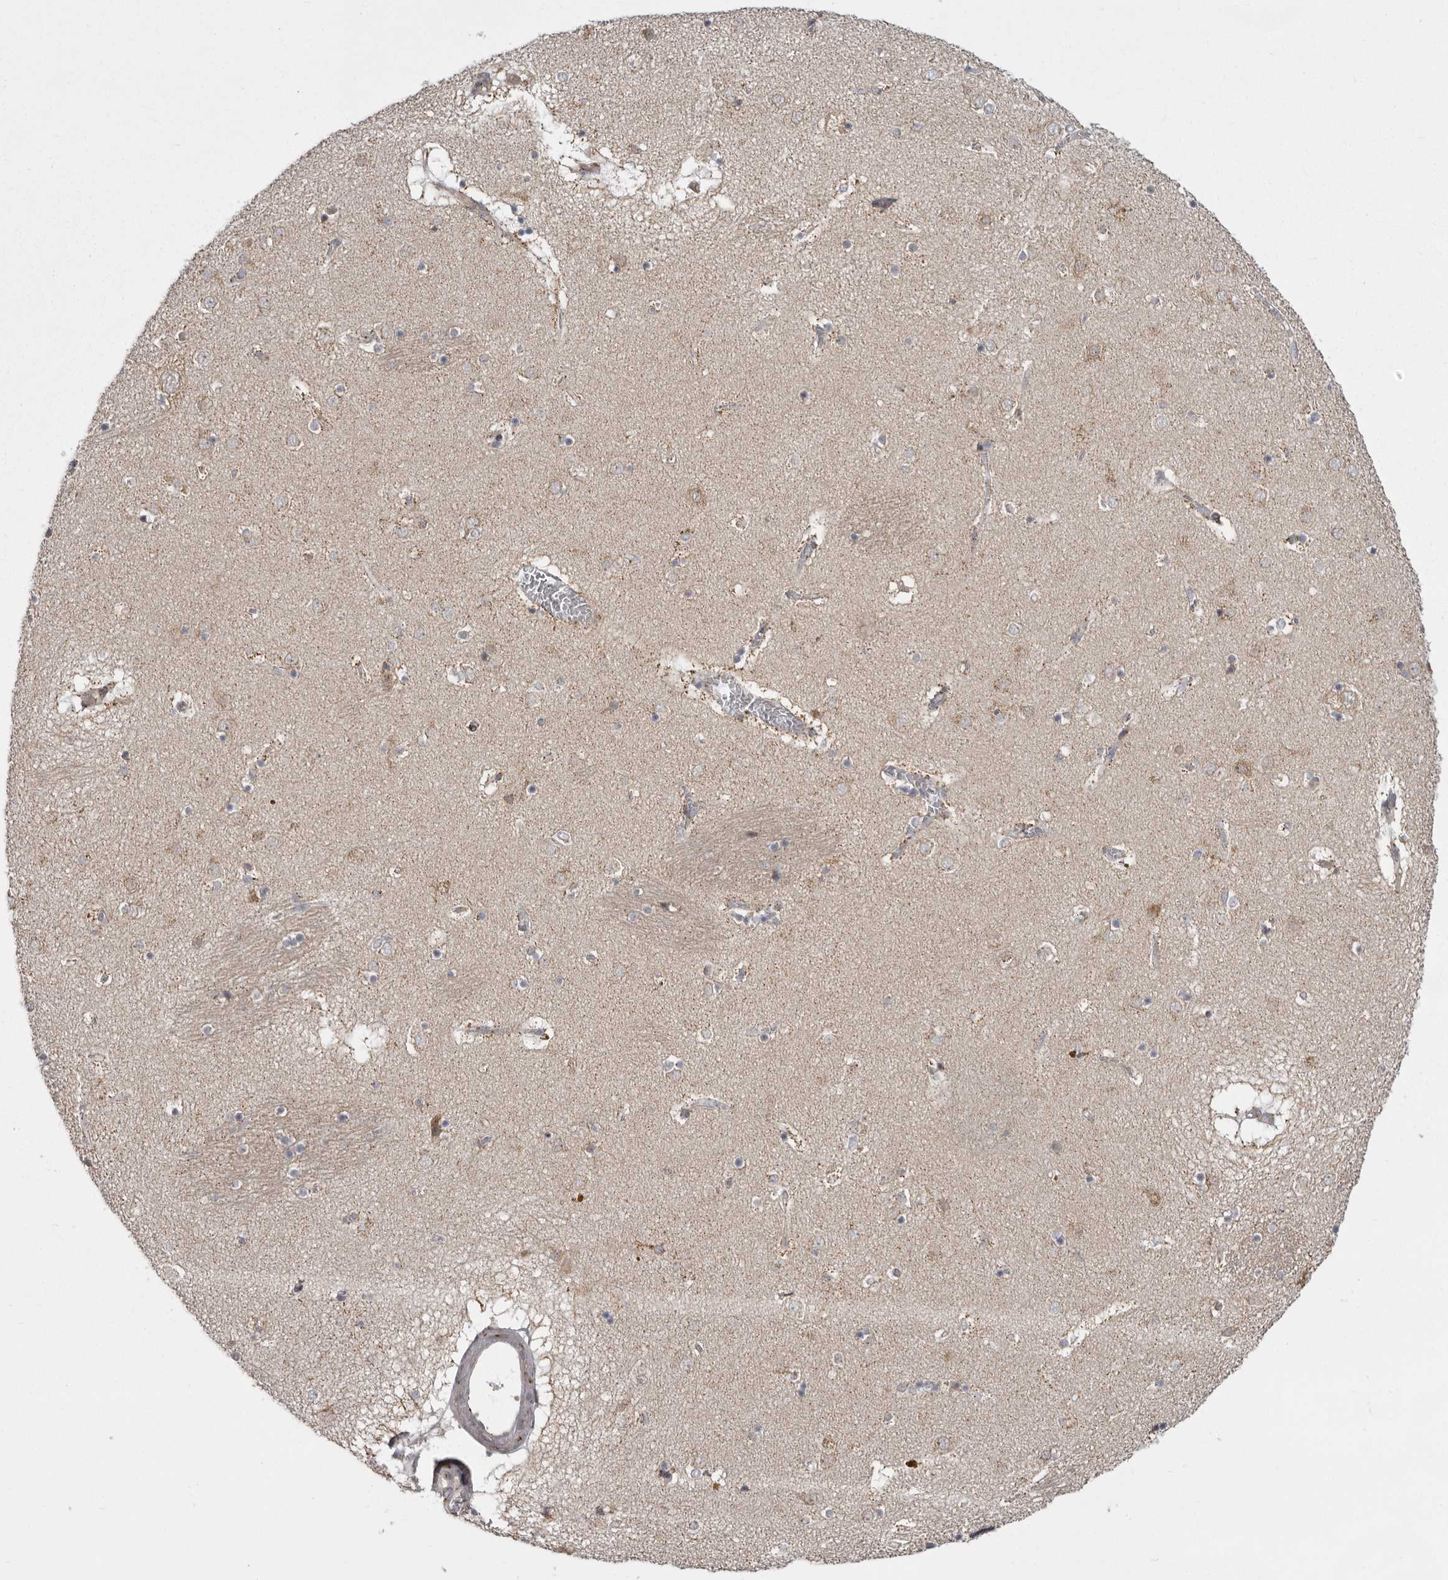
{"staining": {"intensity": "weak", "quantity": "<25%", "location": "cytoplasmic/membranous"}, "tissue": "caudate", "cell_type": "Glial cells", "image_type": "normal", "snomed": [{"axis": "morphology", "description": "Normal tissue, NOS"}, {"axis": "topography", "description": "Lateral ventricle wall"}], "caption": "This is a photomicrograph of immunohistochemistry staining of unremarkable caudate, which shows no expression in glial cells. (DAB (3,3'-diaminobenzidine) IHC, high magnification).", "gene": "WDR47", "patient": {"sex": "male", "age": 70}}